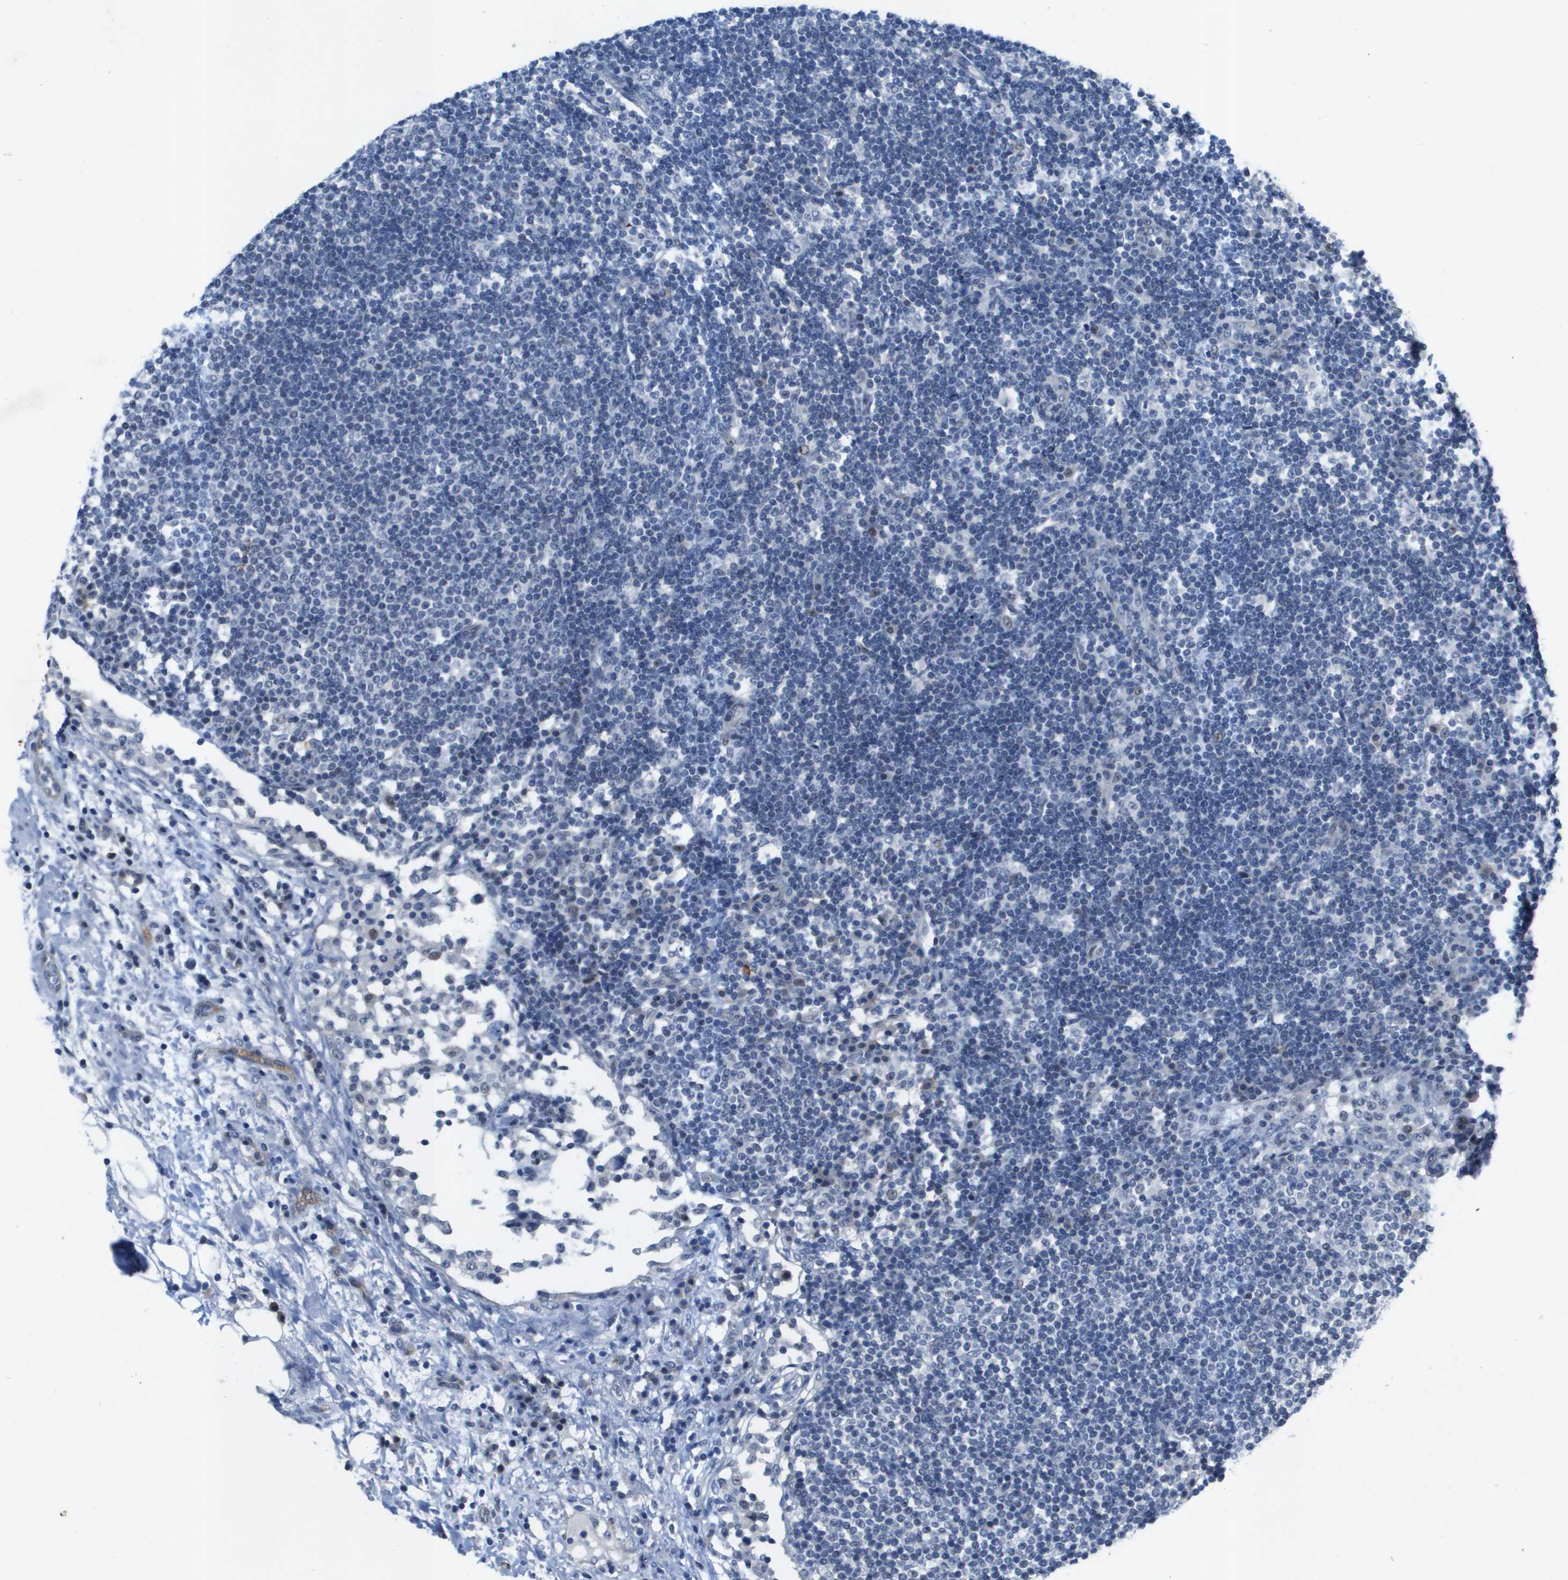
{"staining": {"intensity": "negative", "quantity": "none", "location": "none"}, "tissue": "lymph node", "cell_type": "Germinal center cells", "image_type": "normal", "snomed": [{"axis": "morphology", "description": "Normal tissue, NOS"}, {"axis": "topography", "description": "Lymph node"}], "caption": "Immunohistochemistry of unremarkable human lymph node demonstrates no staining in germinal center cells. (DAB (3,3'-diaminobenzidine) immunohistochemistry visualized using brightfield microscopy, high magnification).", "gene": "ITGA6", "patient": {"sex": "female", "age": 53}}